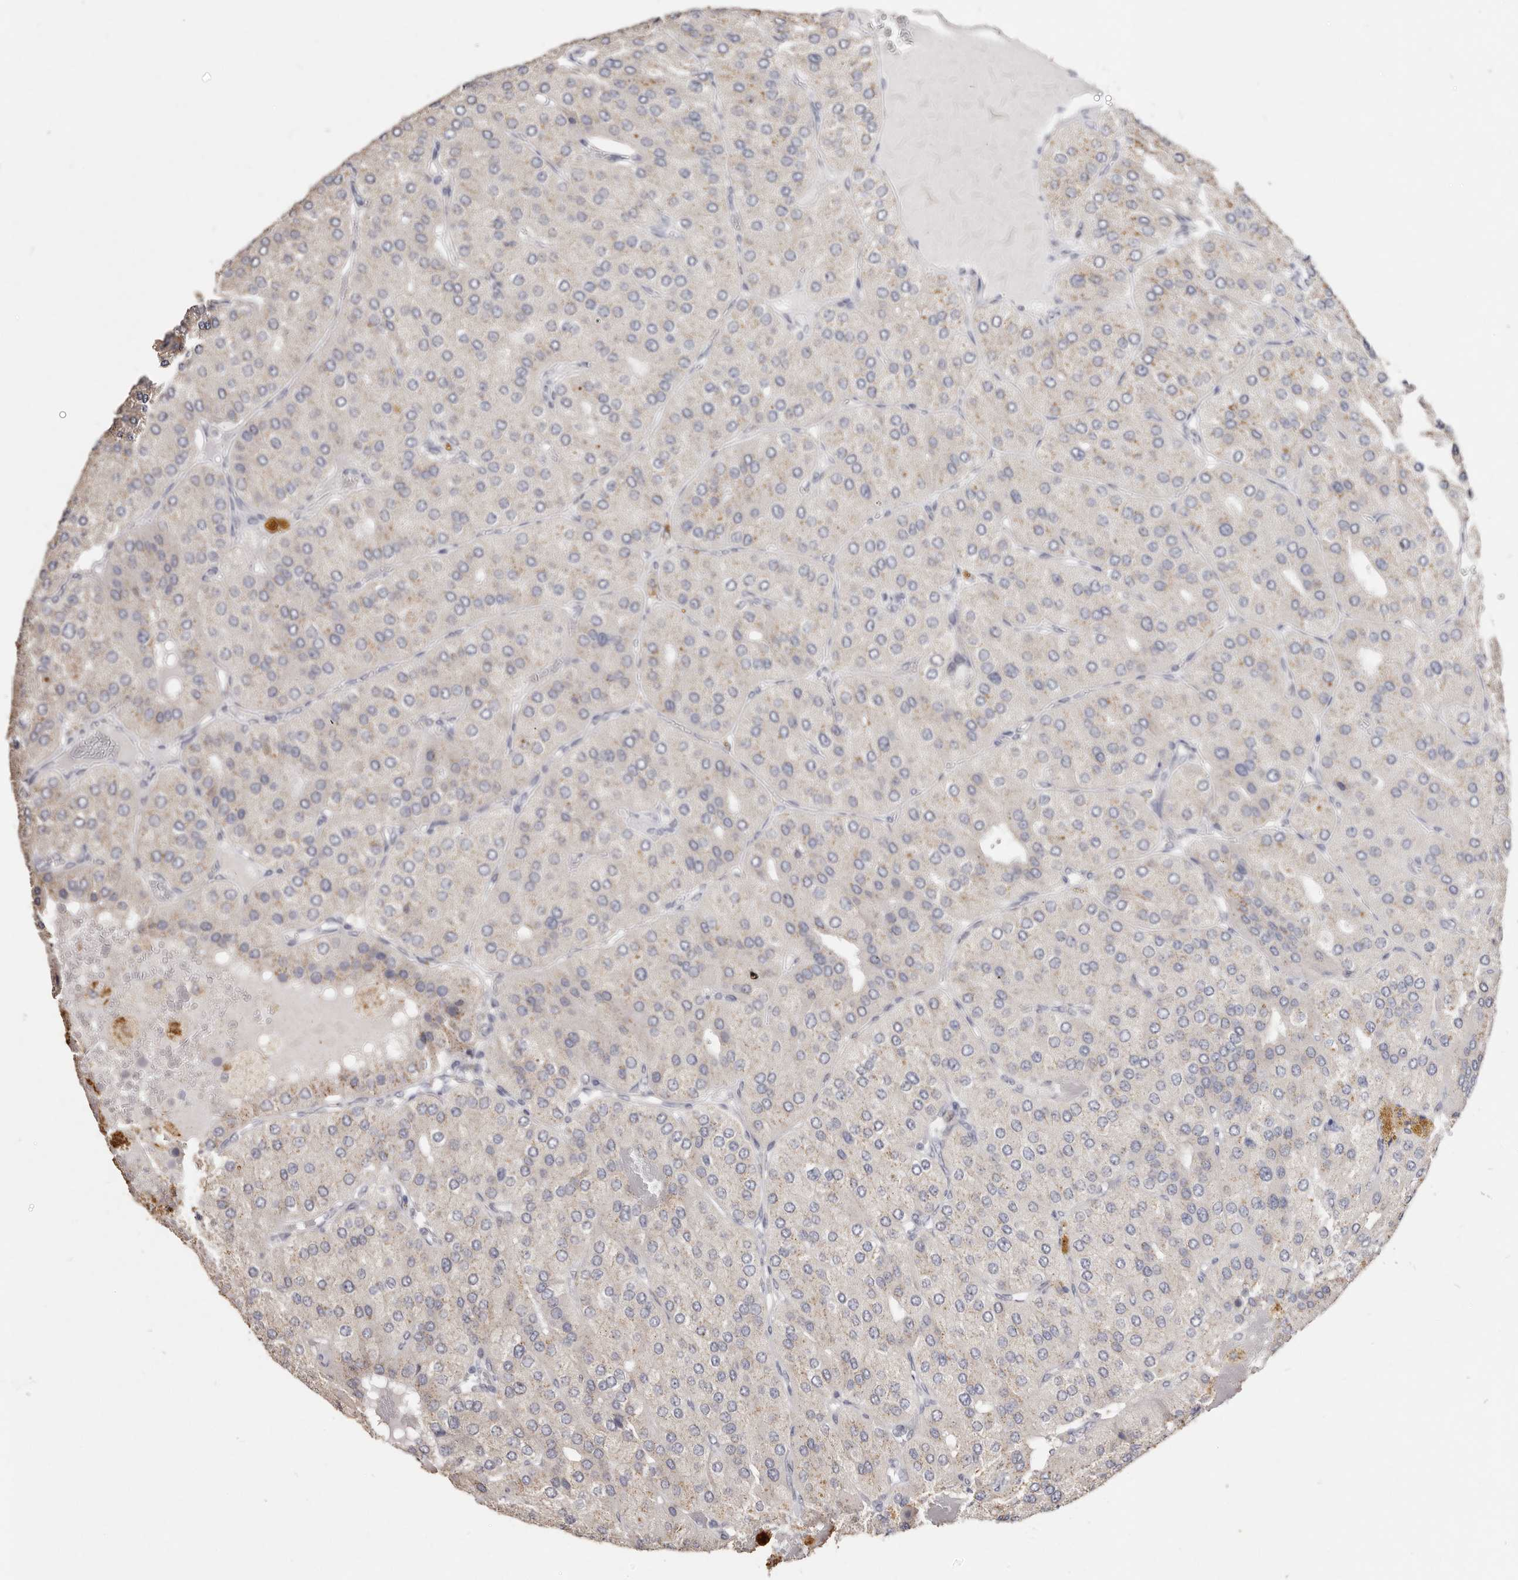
{"staining": {"intensity": "weak", "quantity": "<25%", "location": "cytoplasmic/membranous"}, "tissue": "parathyroid gland", "cell_type": "Glandular cells", "image_type": "normal", "snomed": [{"axis": "morphology", "description": "Normal tissue, NOS"}, {"axis": "morphology", "description": "Adenoma, NOS"}, {"axis": "topography", "description": "Parathyroid gland"}], "caption": "IHC of unremarkable parathyroid gland demonstrates no staining in glandular cells. (DAB immunohistochemistry (IHC), high magnification).", "gene": "LGALS7B", "patient": {"sex": "female", "age": 86}}